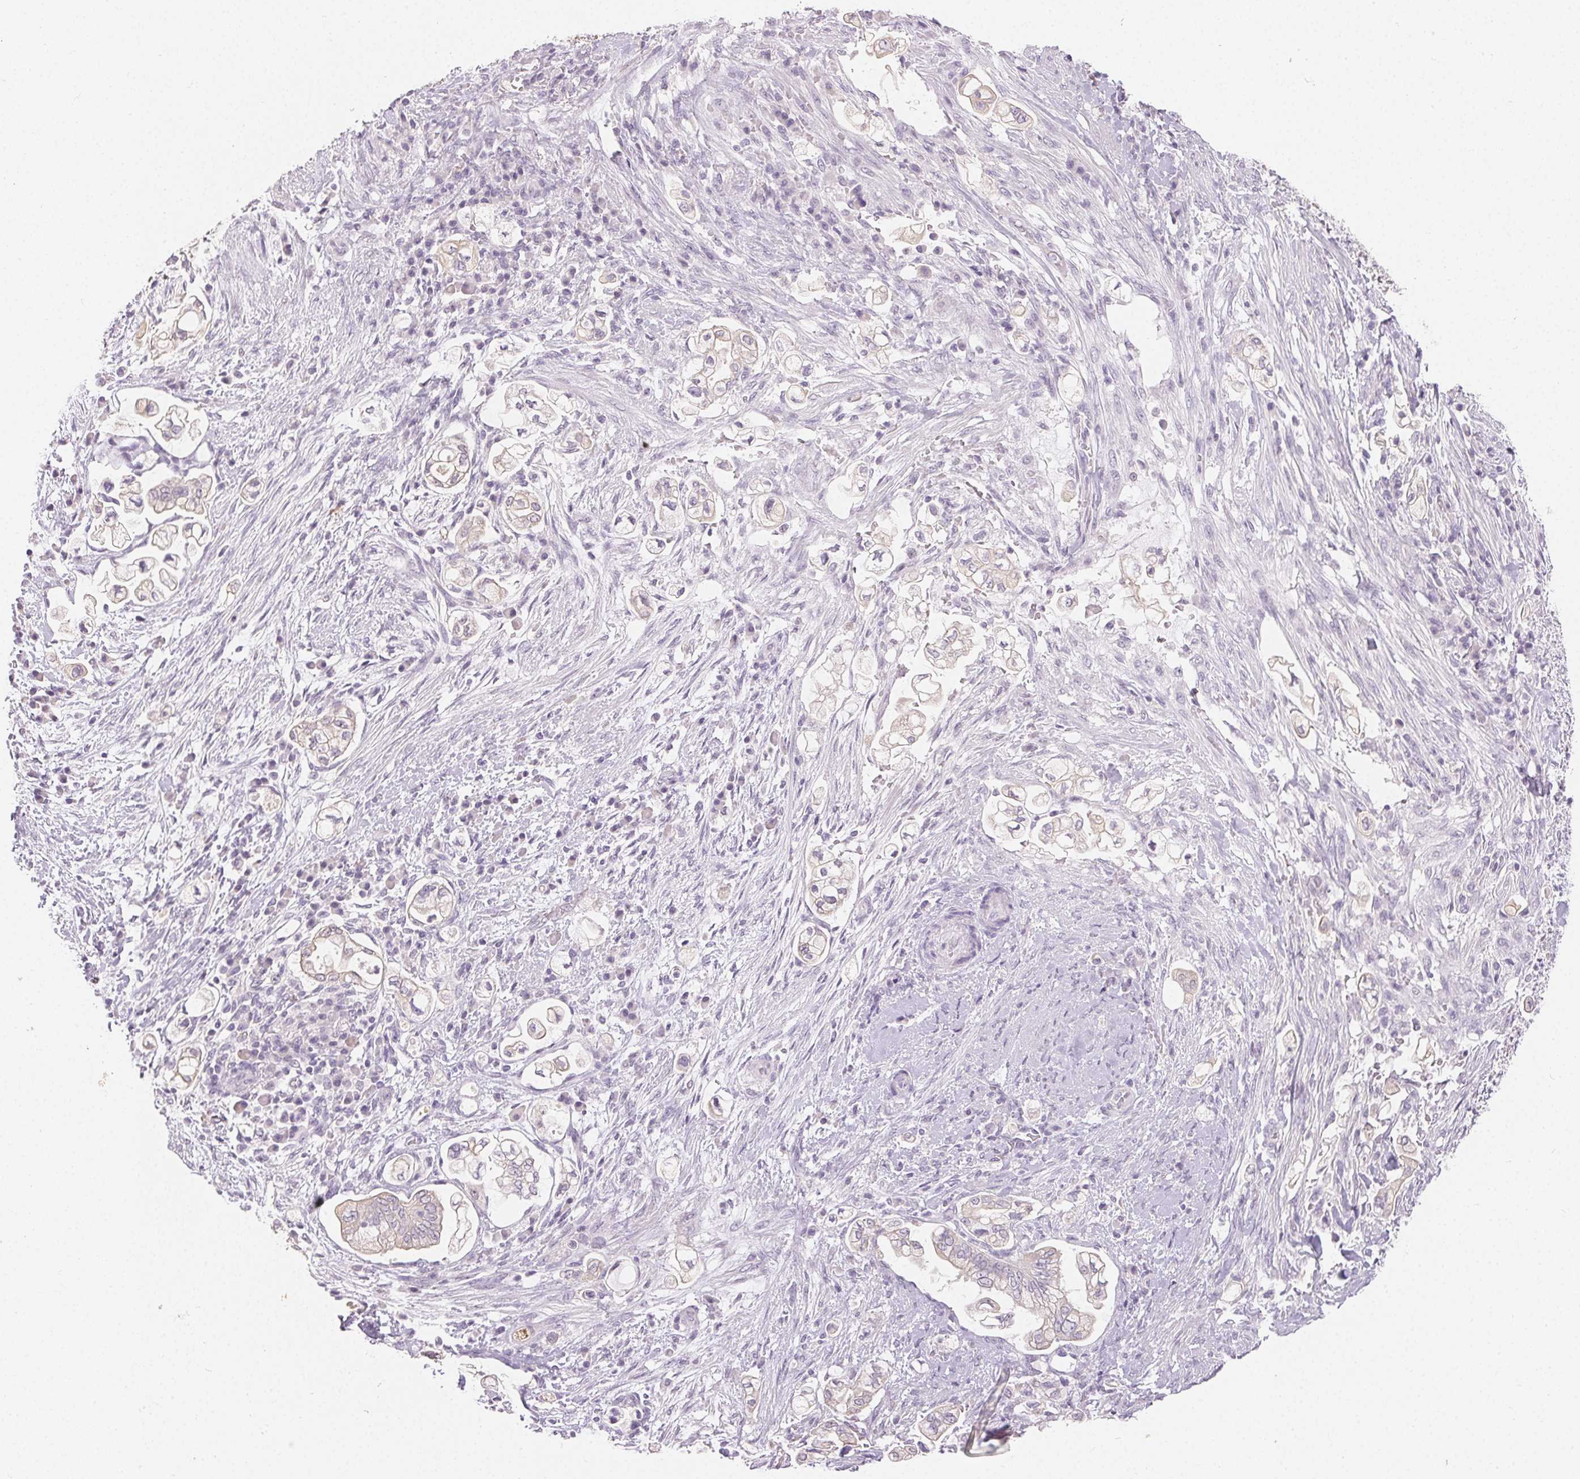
{"staining": {"intensity": "negative", "quantity": "none", "location": "none"}, "tissue": "pancreatic cancer", "cell_type": "Tumor cells", "image_type": "cancer", "snomed": [{"axis": "morphology", "description": "Adenocarcinoma, NOS"}, {"axis": "topography", "description": "Pancreas"}], "caption": "IHC micrograph of neoplastic tissue: human pancreatic cancer (adenocarcinoma) stained with DAB reveals no significant protein staining in tumor cells.", "gene": "SFTPD", "patient": {"sex": "female", "age": 69}}